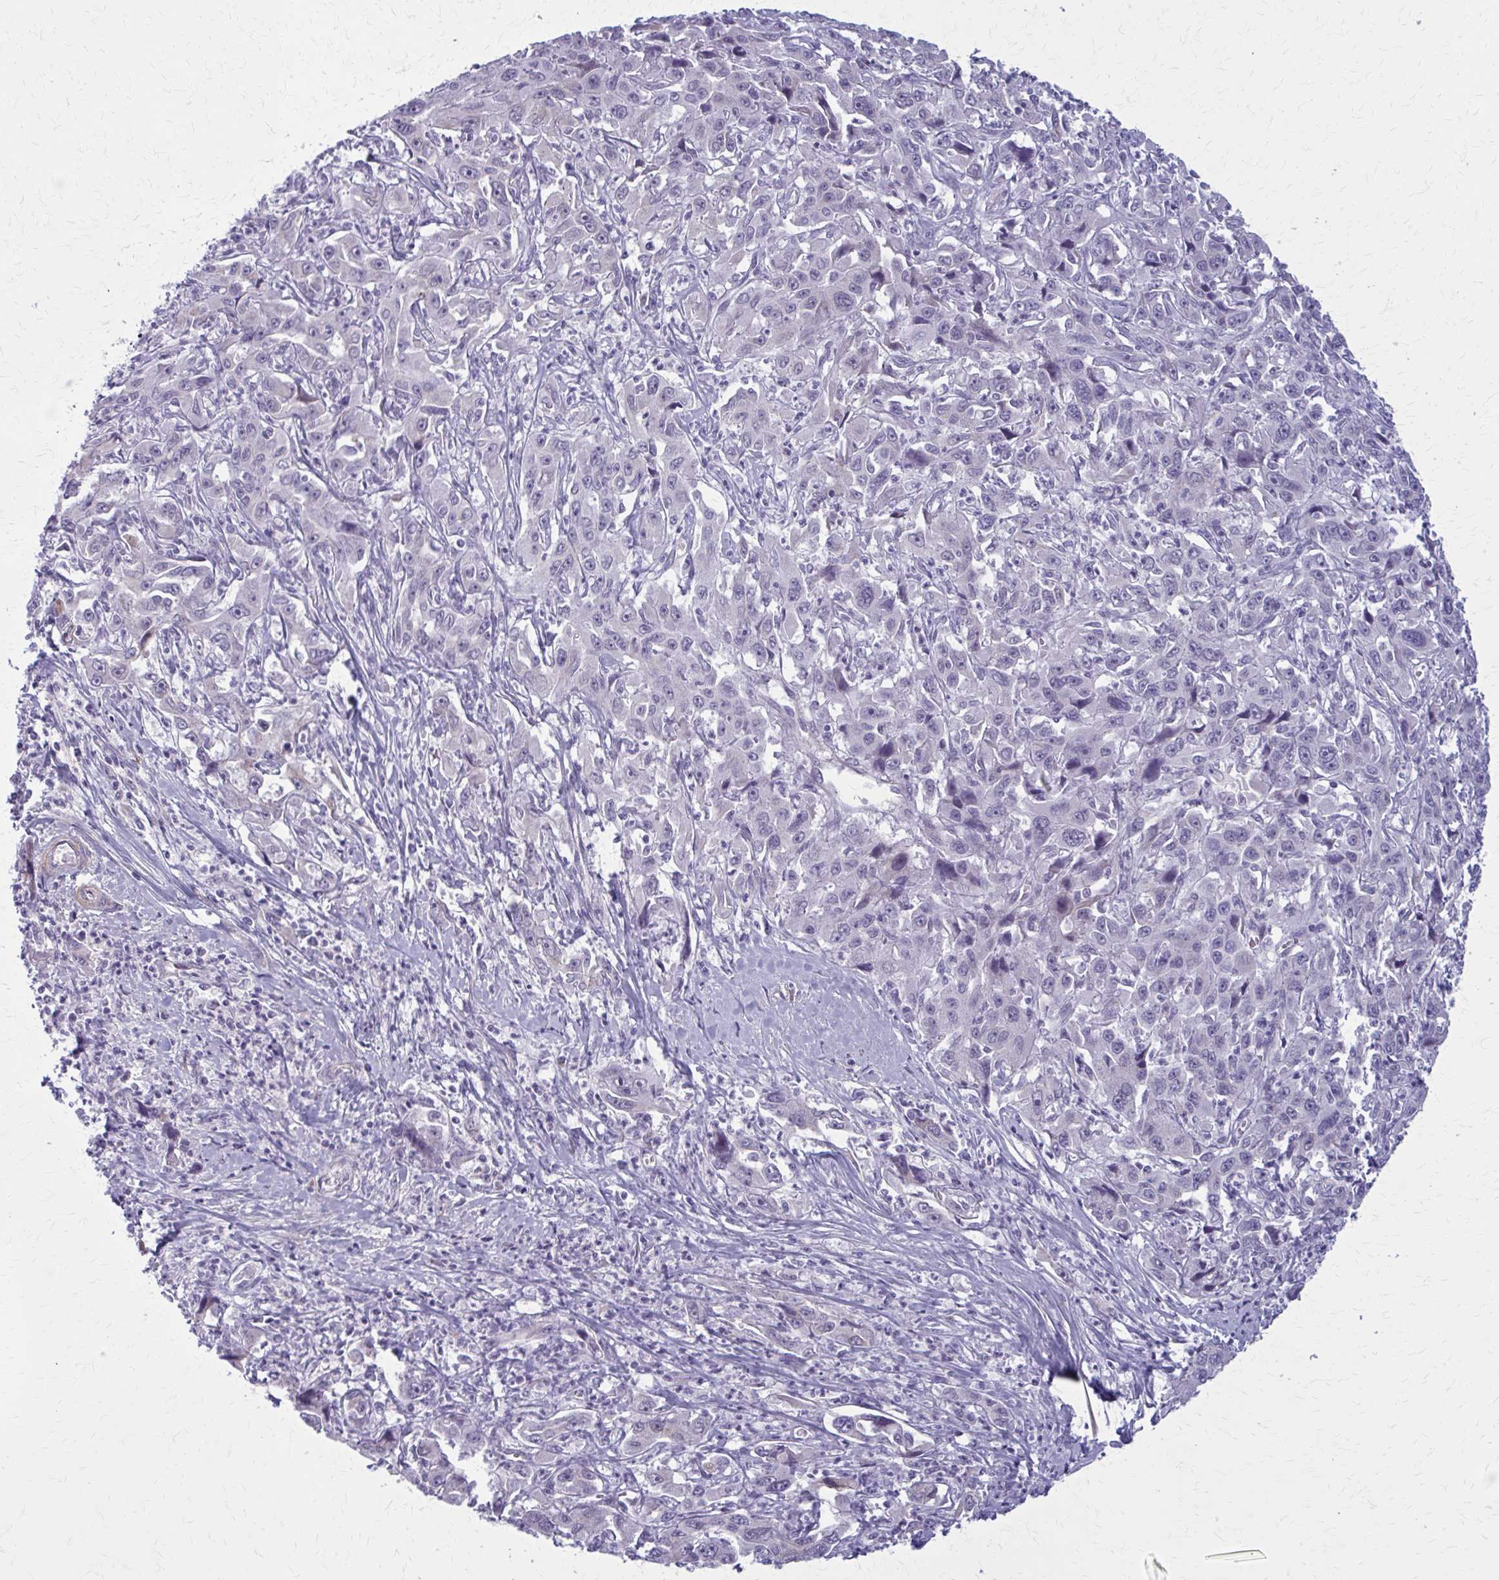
{"staining": {"intensity": "negative", "quantity": "none", "location": "none"}, "tissue": "liver cancer", "cell_type": "Tumor cells", "image_type": "cancer", "snomed": [{"axis": "morphology", "description": "Carcinoma, Hepatocellular, NOS"}, {"axis": "topography", "description": "Liver"}], "caption": "High magnification brightfield microscopy of hepatocellular carcinoma (liver) stained with DAB (3,3'-diaminobenzidine) (brown) and counterstained with hematoxylin (blue): tumor cells show no significant staining. (DAB (3,3'-diaminobenzidine) immunohistochemistry visualized using brightfield microscopy, high magnification).", "gene": "AKAP12", "patient": {"sex": "male", "age": 63}}